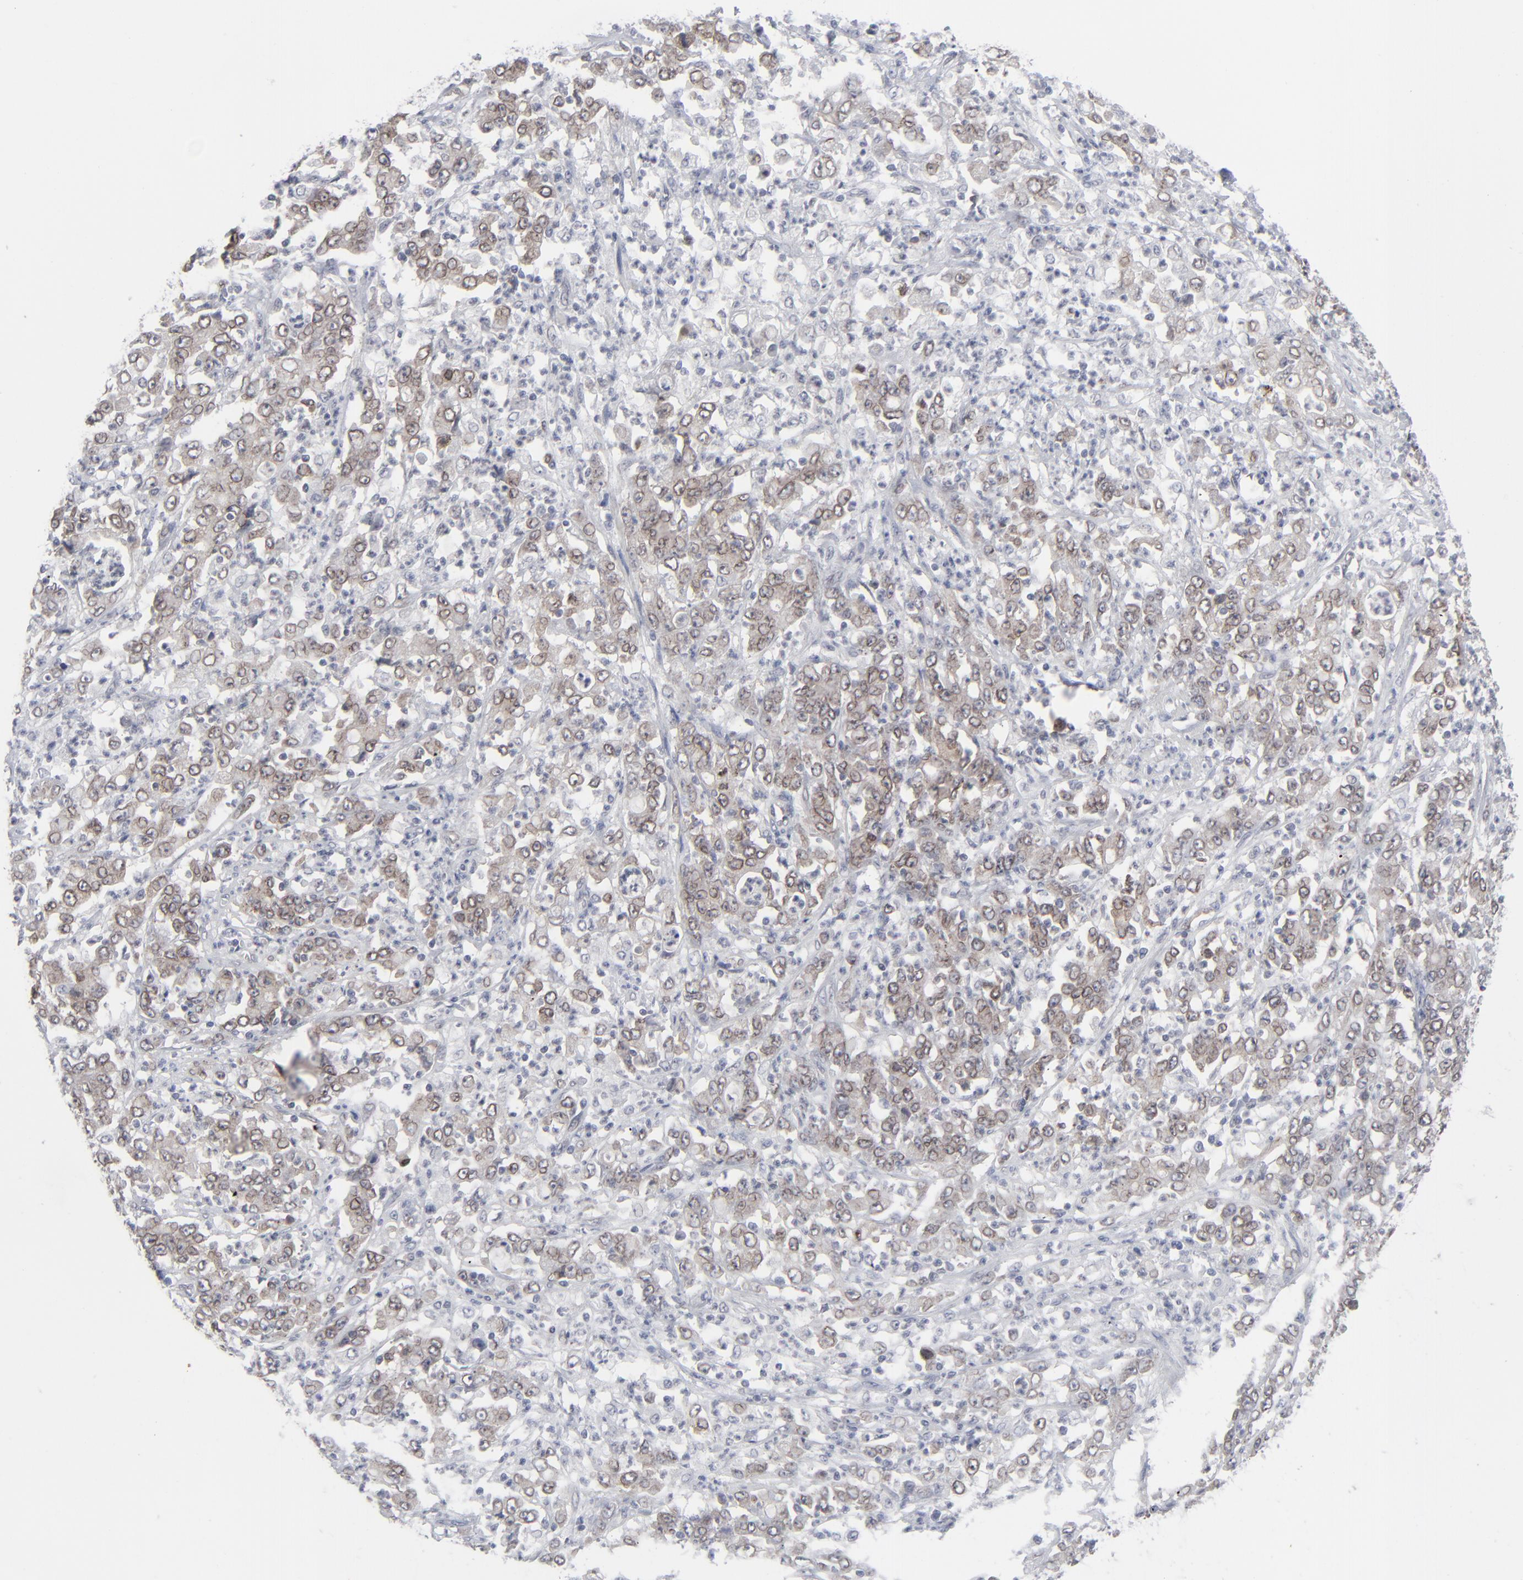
{"staining": {"intensity": "weak", "quantity": ">75%", "location": "cytoplasmic/membranous,nuclear"}, "tissue": "stomach cancer", "cell_type": "Tumor cells", "image_type": "cancer", "snomed": [{"axis": "morphology", "description": "Adenocarcinoma, NOS"}, {"axis": "topography", "description": "Stomach, lower"}], "caption": "There is low levels of weak cytoplasmic/membranous and nuclear expression in tumor cells of stomach cancer (adenocarcinoma), as demonstrated by immunohistochemical staining (brown color).", "gene": "NUP88", "patient": {"sex": "female", "age": 71}}